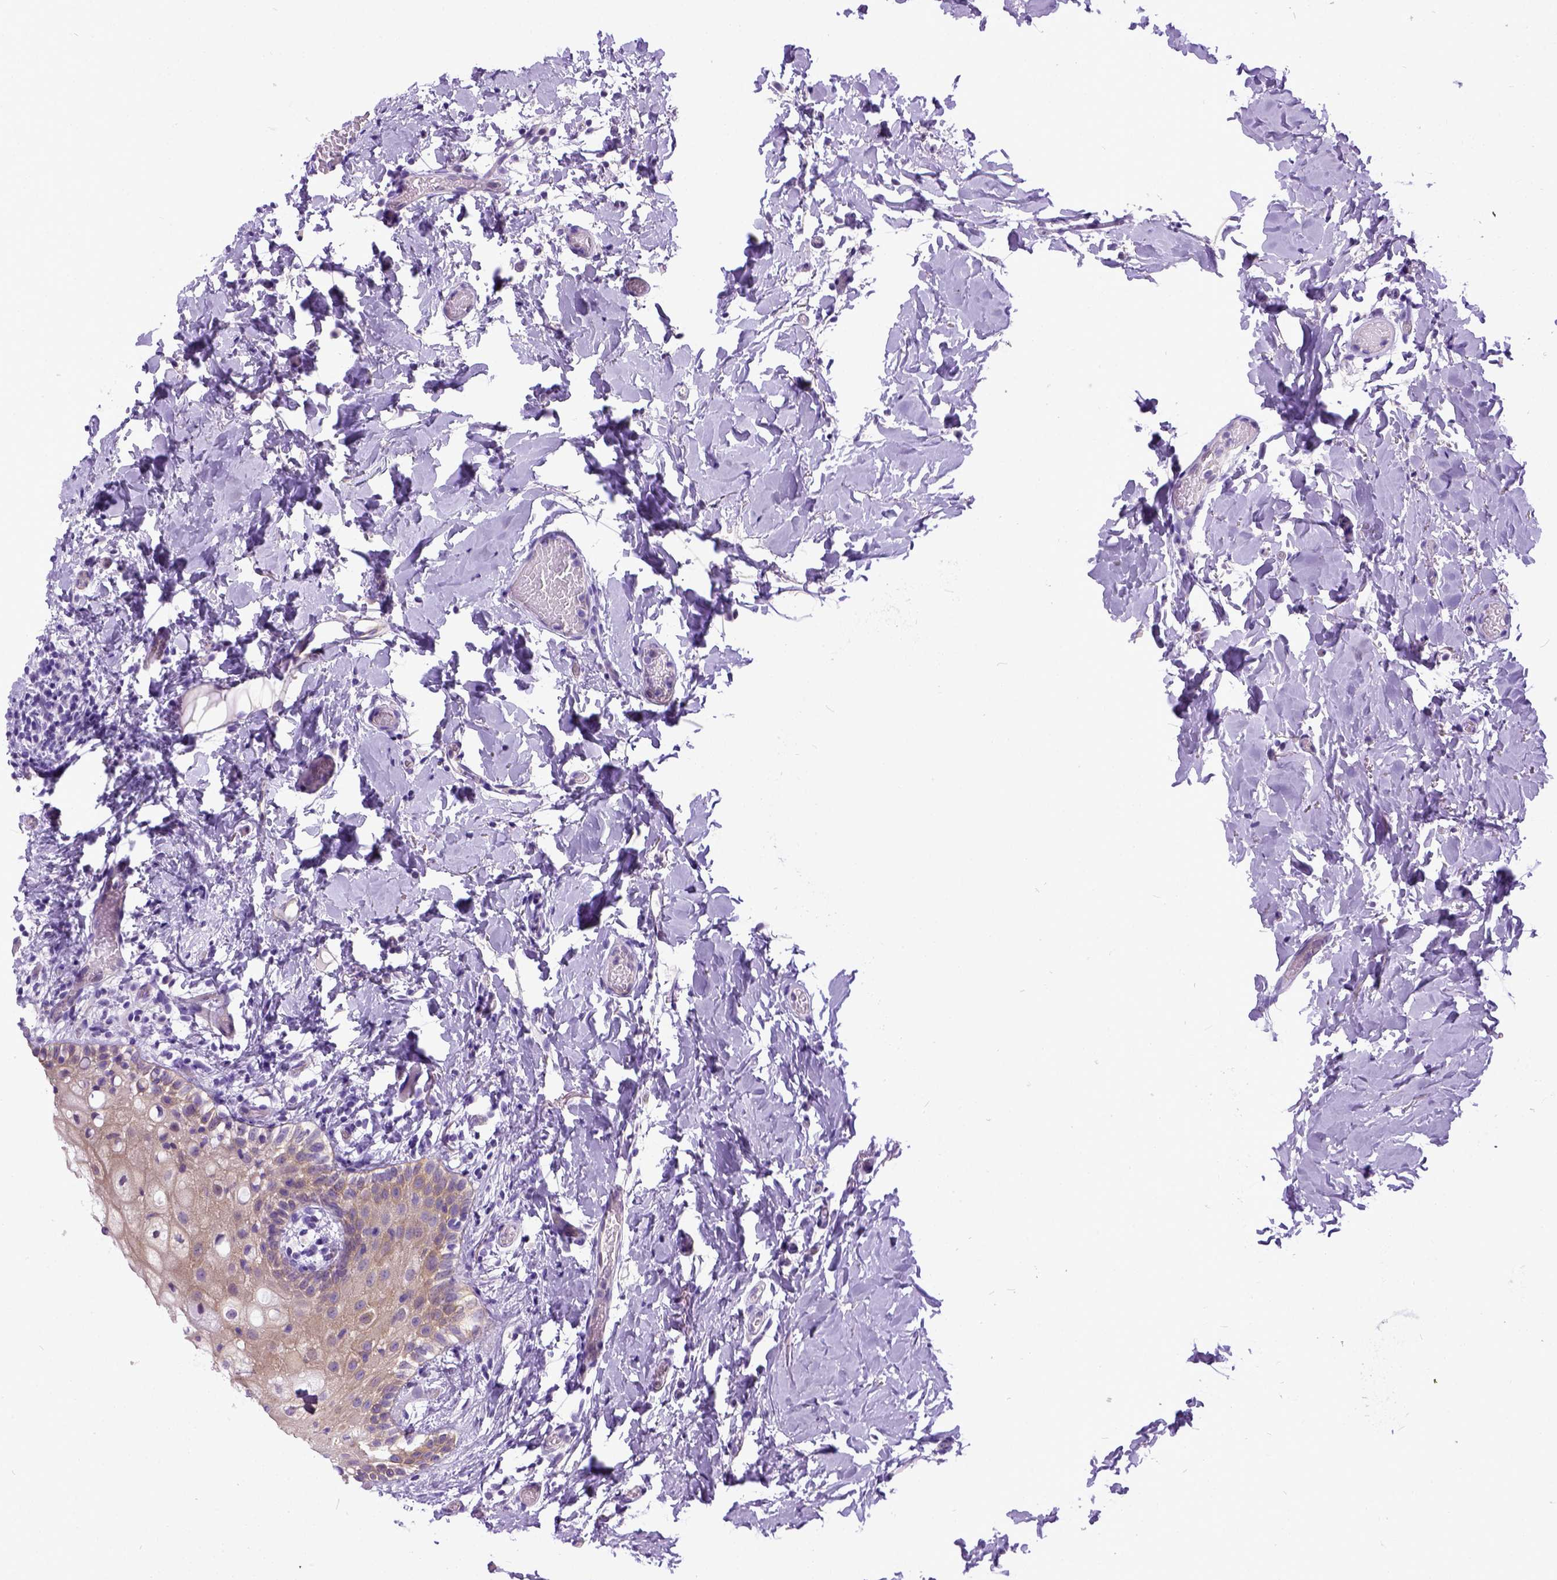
{"staining": {"intensity": "weak", "quantity": ">75%", "location": "cytoplasmic/membranous"}, "tissue": "oral mucosa", "cell_type": "Squamous epithelial cells", "image_type": "normal", "snomed": [{"axis": "morphology", "description": "Normal tissue, NOS"}, {"axis": "topography", "description": "Oral tissue"}], "caption": "Human oral mucosa stained with a protein marker exhibits weak staining in squamous epithelial cells.", "gene": "NEK5", "patient": {"sex": "female", "age": 83}}